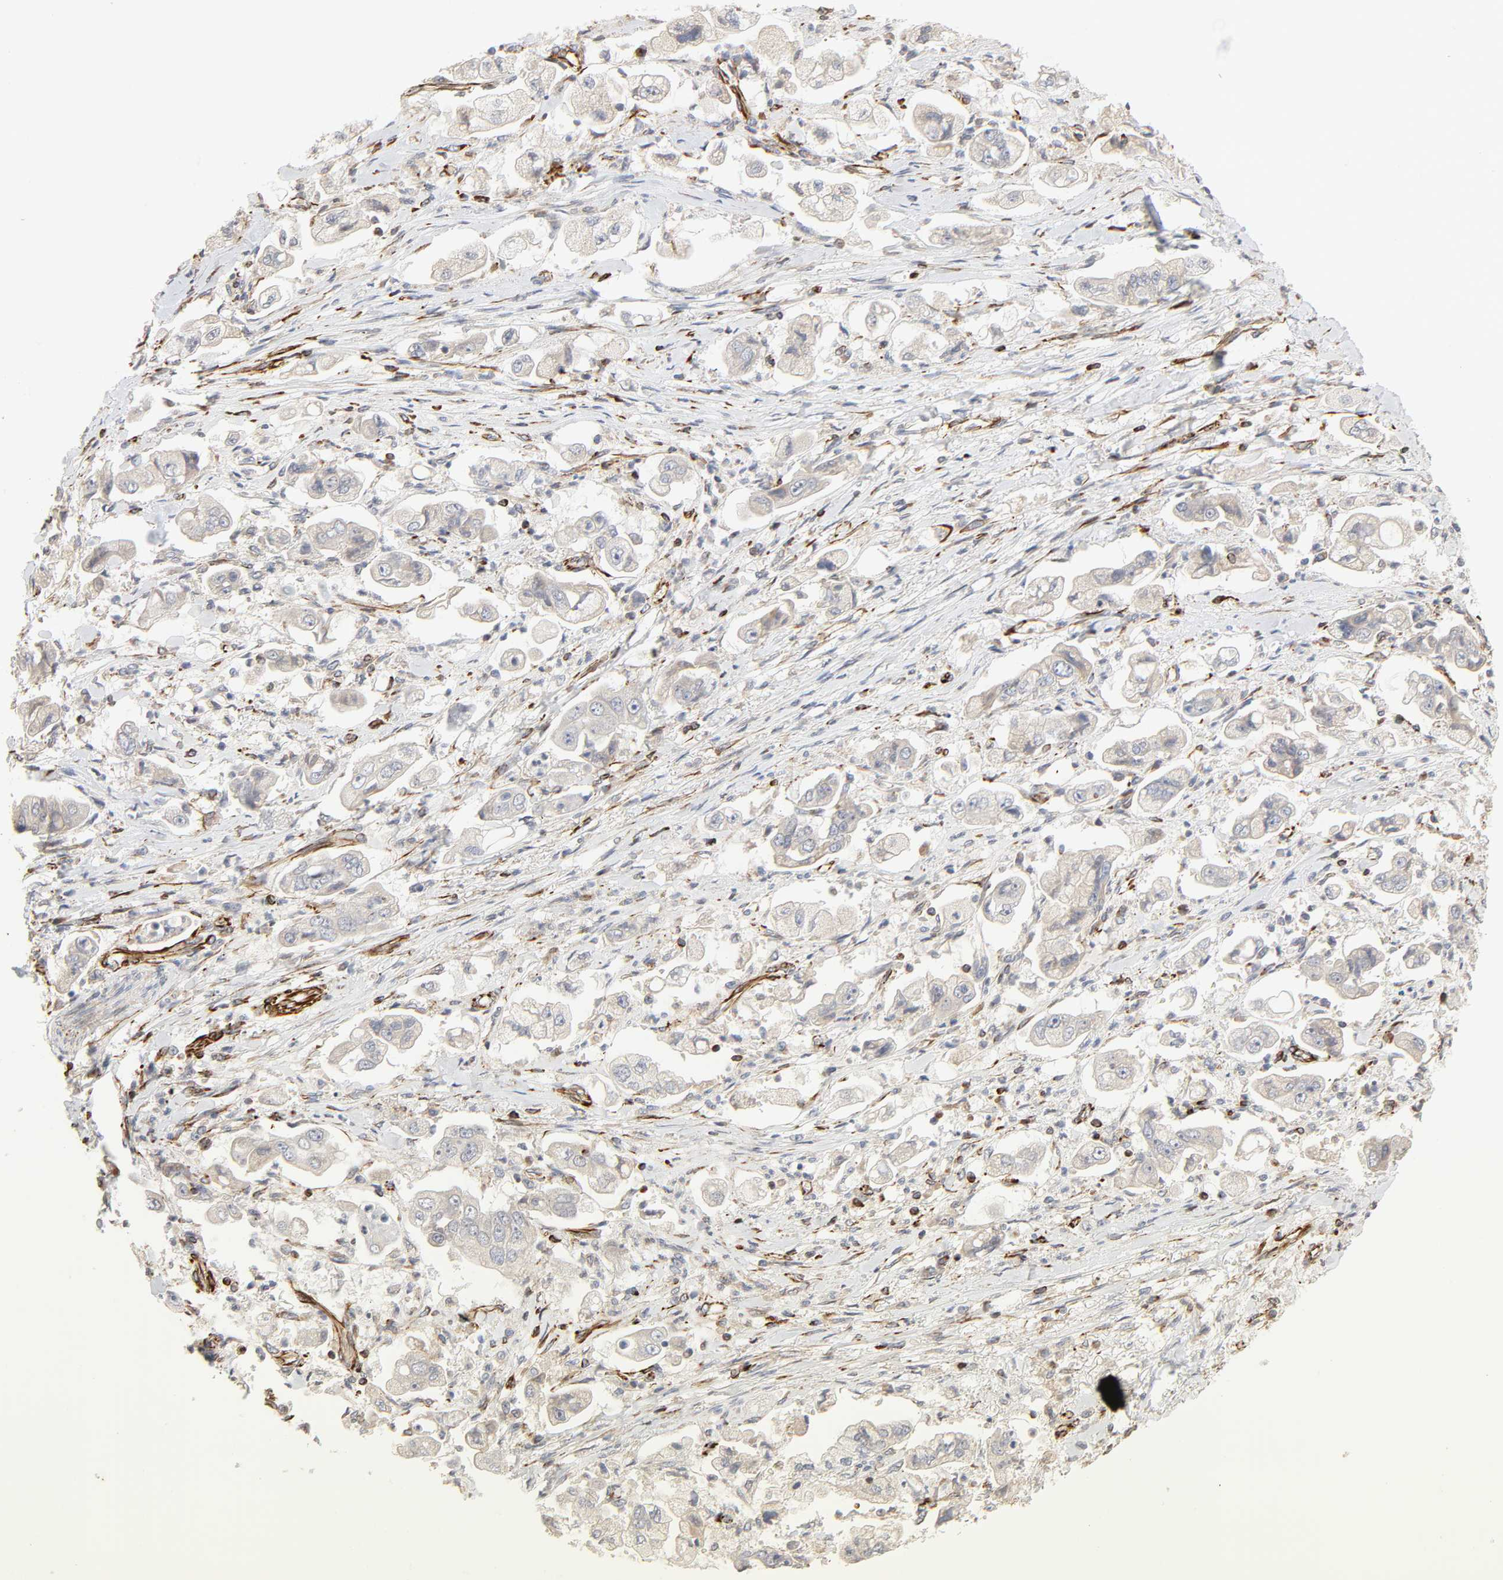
{"staining": {"intensity": "weak", "quantity": "25%-75%", "location": "cytoplasmic/membranous"}, "tissue": "stomach cancer", "cell_type": "Tumor cells", "image_type": "cancer", "snomed": [{"axis": "morphology", "description": "Adenocarcinoma, NOS"}, {"axis": "topography", "description": "Stomach"}], "caption": "DAB (3,3'-diaminobenzidine) immunohistochemical staining of human stomach cancer displays weak cytoplasmic/membranous protein positivity in approximately 25%-75% of tumor cells.", "gene": "FAM118A", "patient": {"sex": "male", "age": 62}}